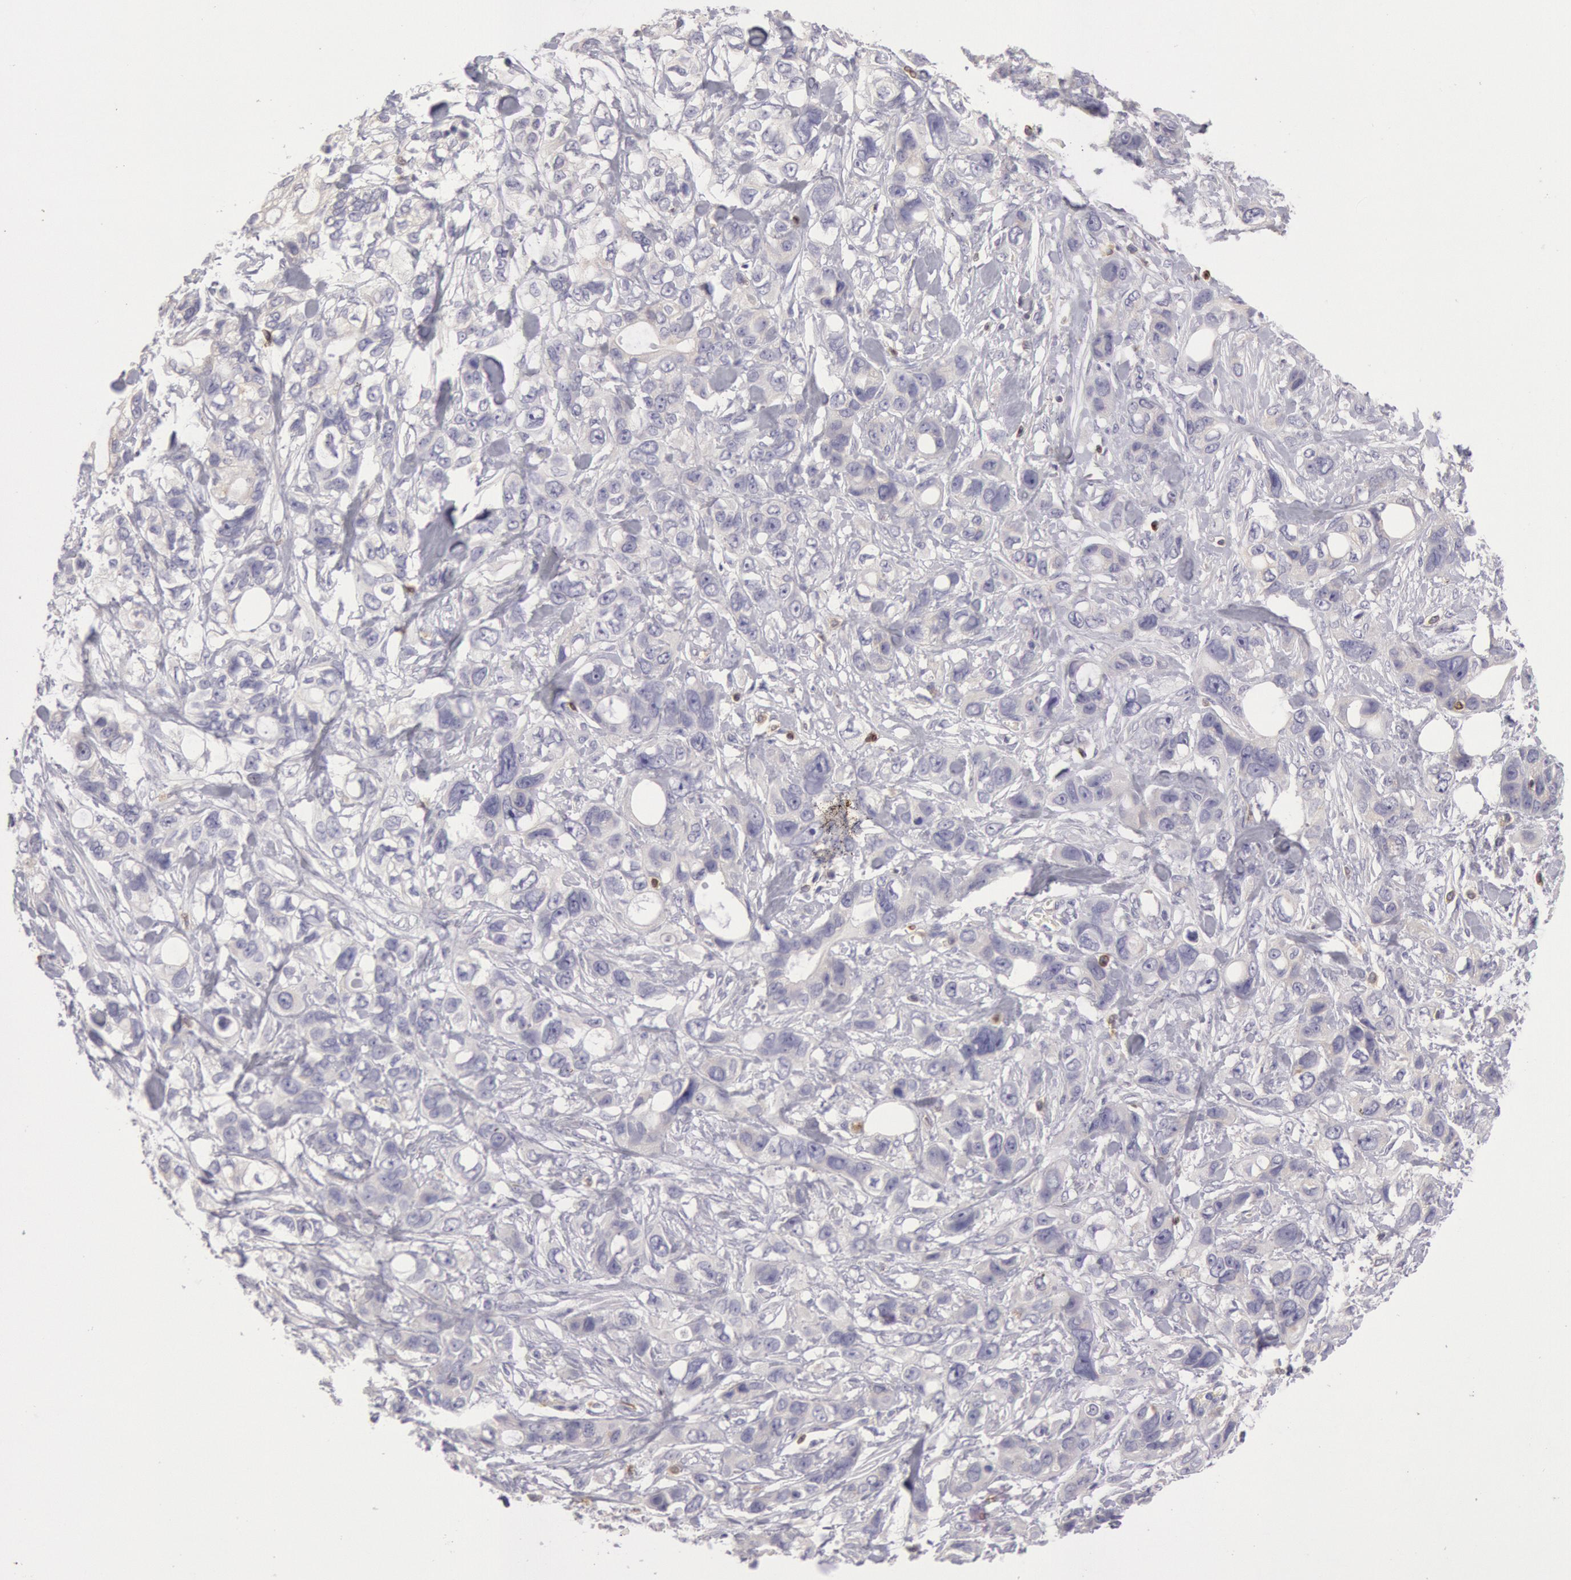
{"staining": {"intensity": "negative", "quantity": "none", "location": "none"}, "tissue": "stomach cancer", "cell_type": "Tumor cells", "image_type": "cancer", "snomed": [{"axis": "morphology", "description": "Adenocarcinoma, NOS"}, {"axis": "topography", "description": "Stomach, upper"}], "caption": "Tumor cells are negative for brown protein staining in stomach cancer. The staining is performed using DAB (3,3'-diaminobenzidine) brown chromogen with nuclei counter-stained in using hematoxylin.", "gene": "RAB27A", "patient": {"sex": "male", "age": 47}}